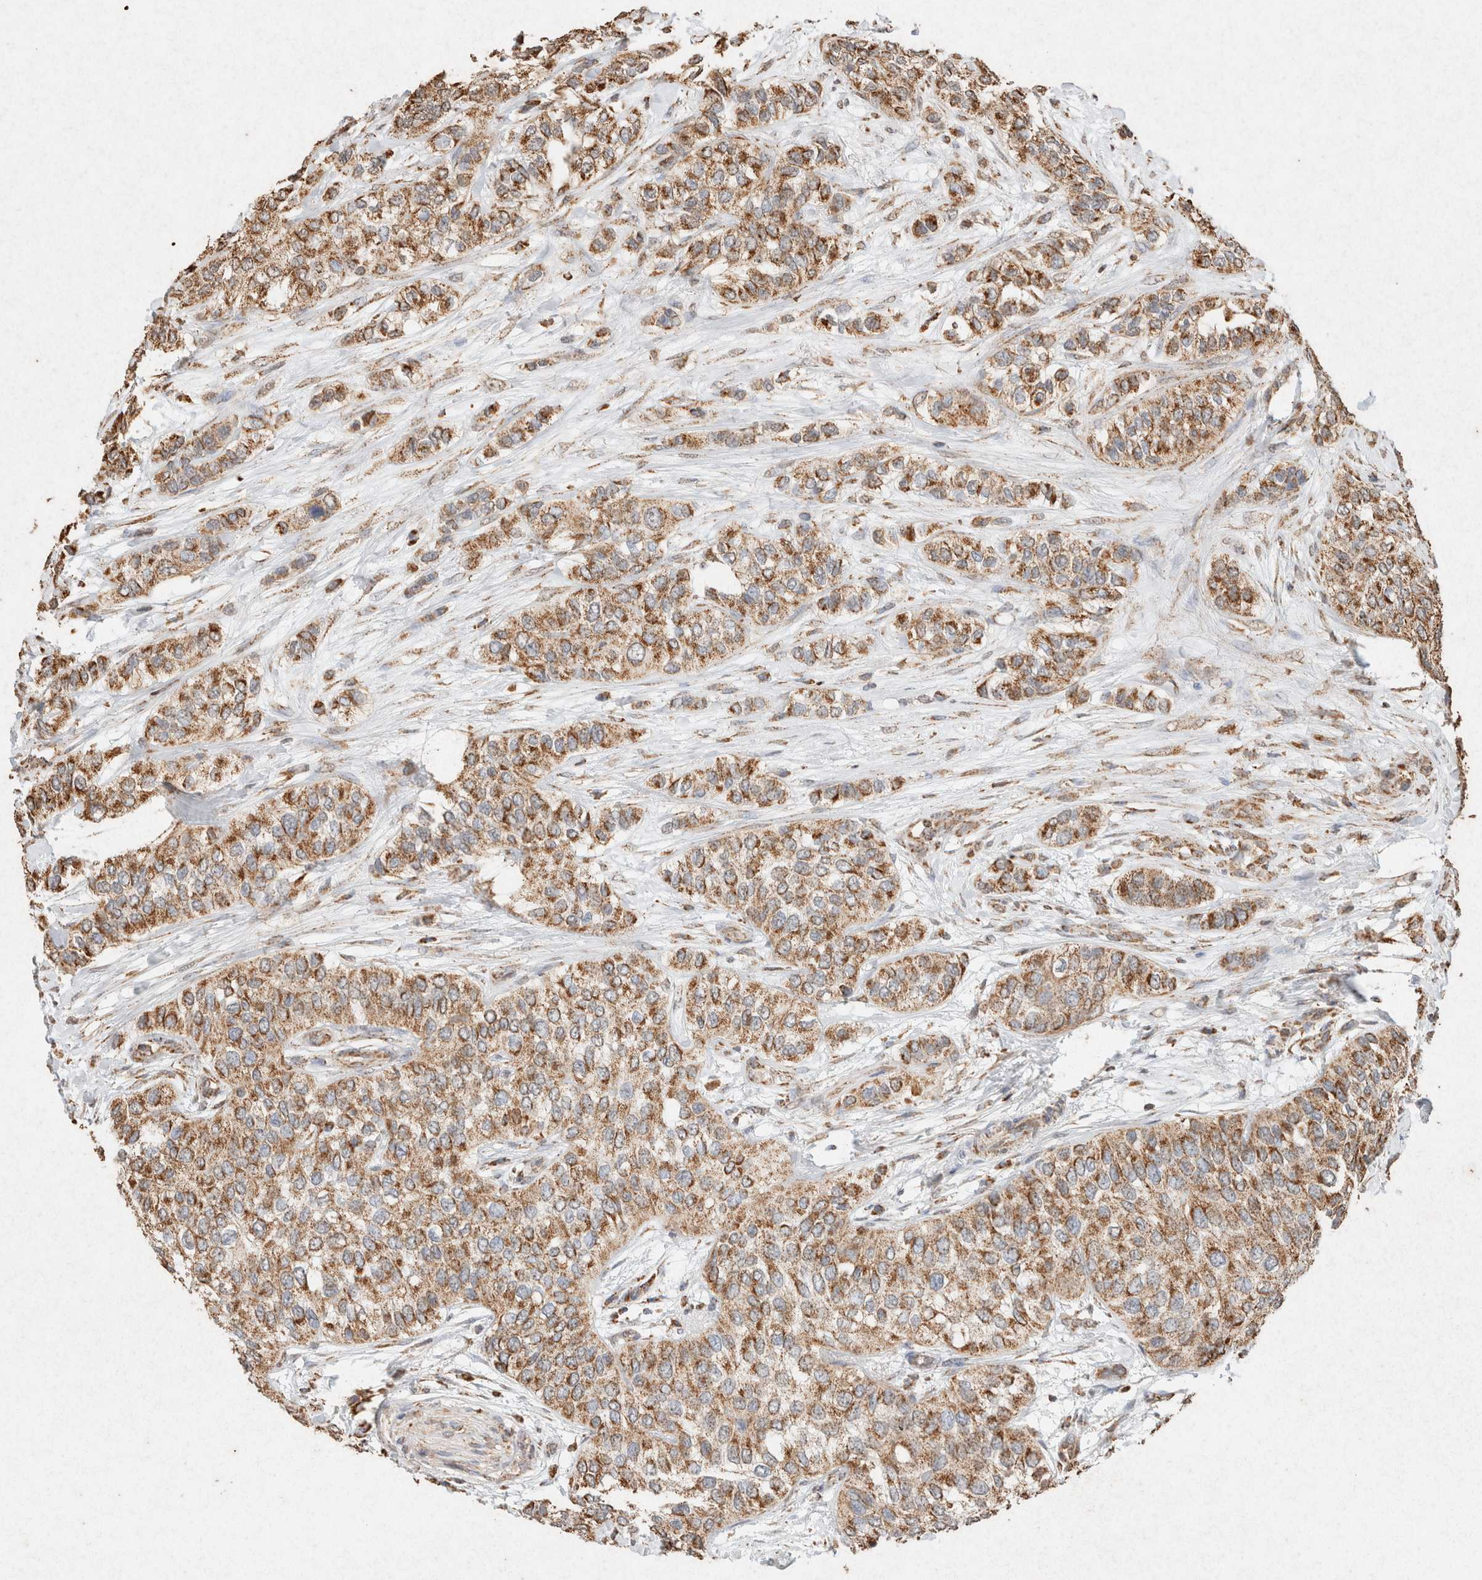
{"staining": {"intensity": "moderate", "quantity": ">75%", "location": "cytoplasmic/membranous"}, "tissue": "urothelial cancer", "cell_type": "Tumor cells", "image_type": "cancer", "snomed": [{"axis": "morphology", "description": "Urothelial carcinoma, High grade"}, {"axis": "topography", "description": "Urinary bladder"}], "caption": "Immunohistochemistry (IHC) (DAB (3,3'-diaminobenzidine)) staining of urothelial carcinoma (high-grade) reveals moderate cytoplasmic/membranous protein staining in about >75% of tumor cells.", "gene": "SDC2", "patient": {"sex": "female", "age": 56}}